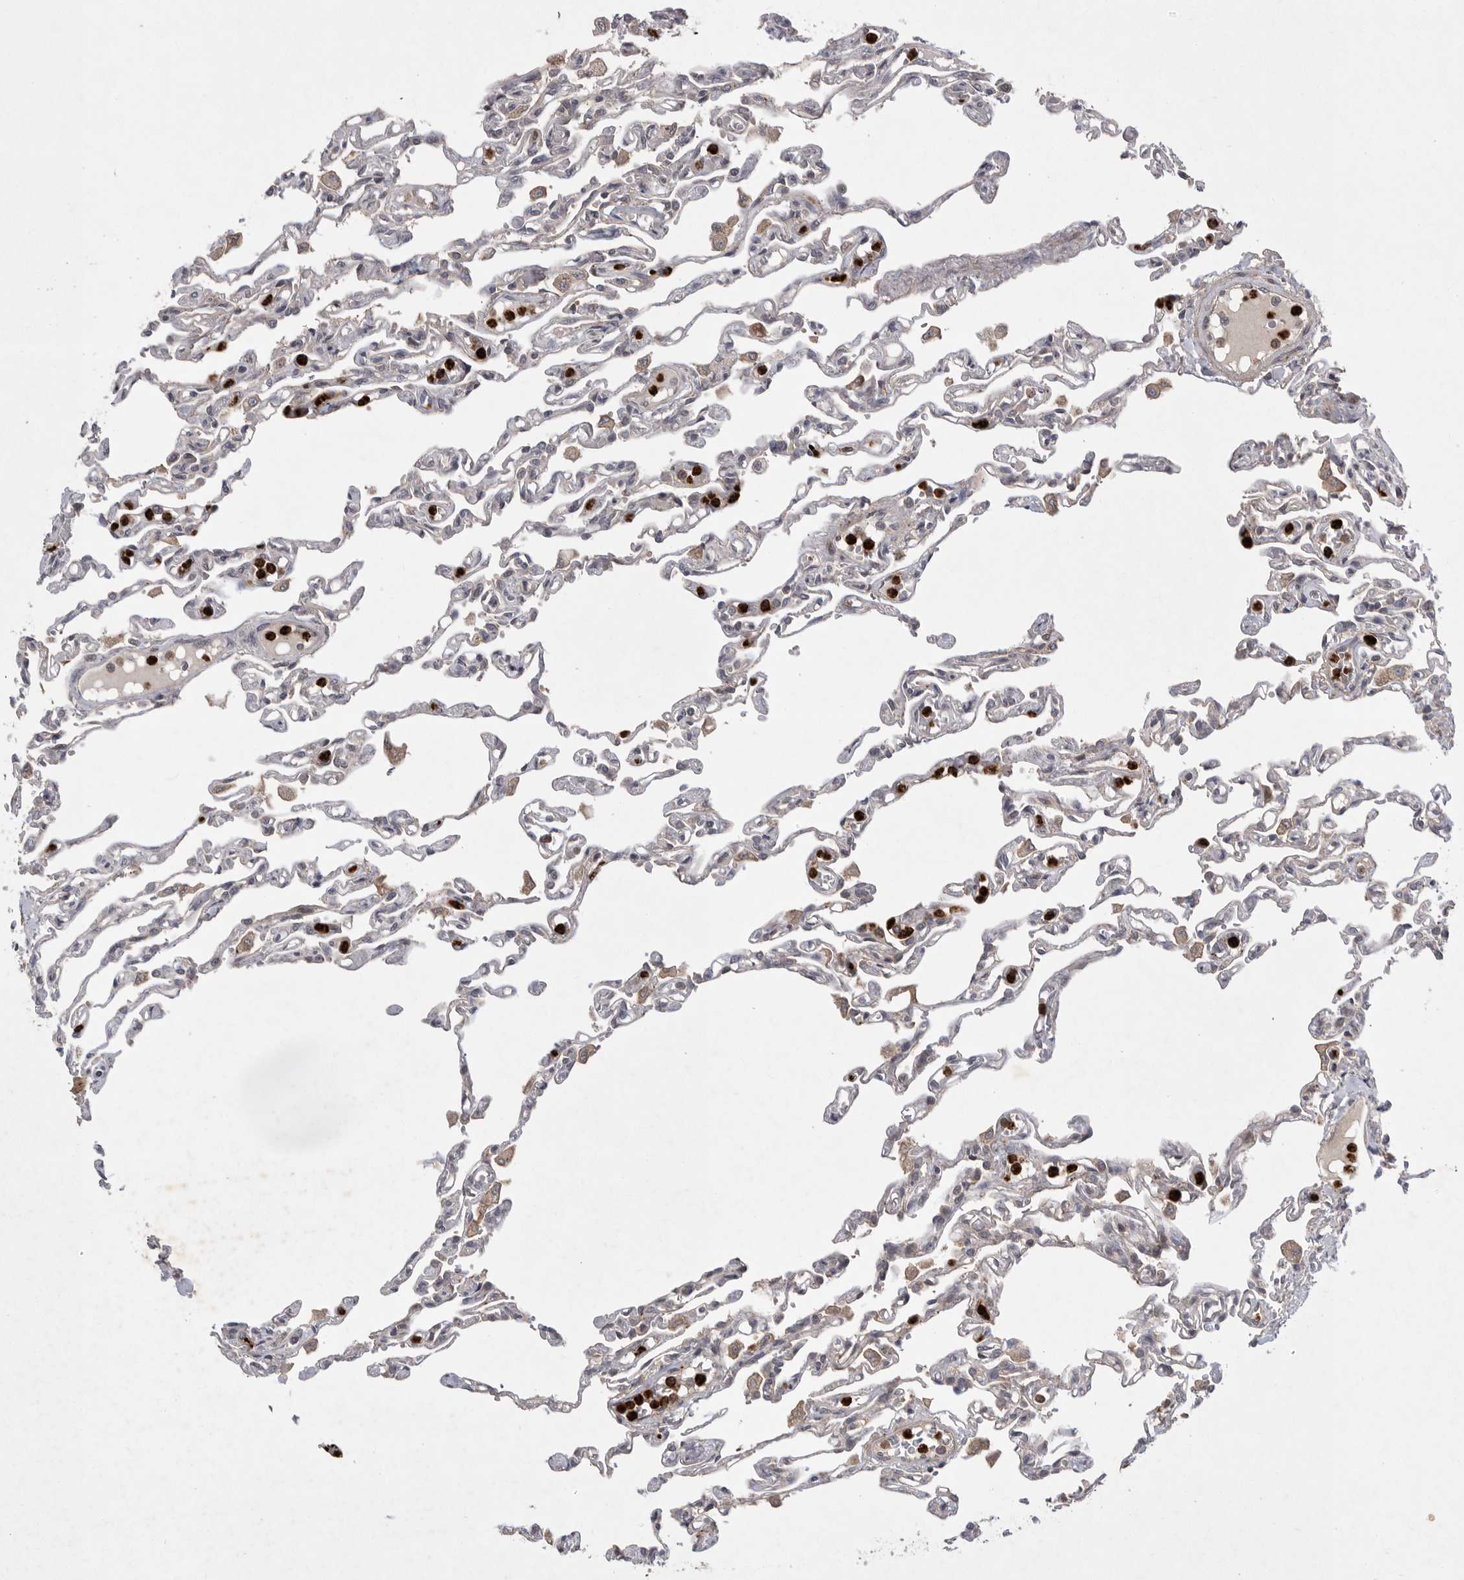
{"staining": {"intensity": "negative", "quantity": "none", "location": "none"}, "tissue": "lung", "cell_type": "Alveolar cells", "image_type": "normal", "snomed": [{"axis": "morphology", "description": "Normal tissue, NOS"}, {"axis": "topography", "description": "Lung"}], "caption": "Immunohistochemistry histopathology image of unremarkable lung: human lung stained with DAB reveals no significant protein staining in alveolar cells.", "gene": "UBE3D", "patient": {"sex": "male", "age": 21}}